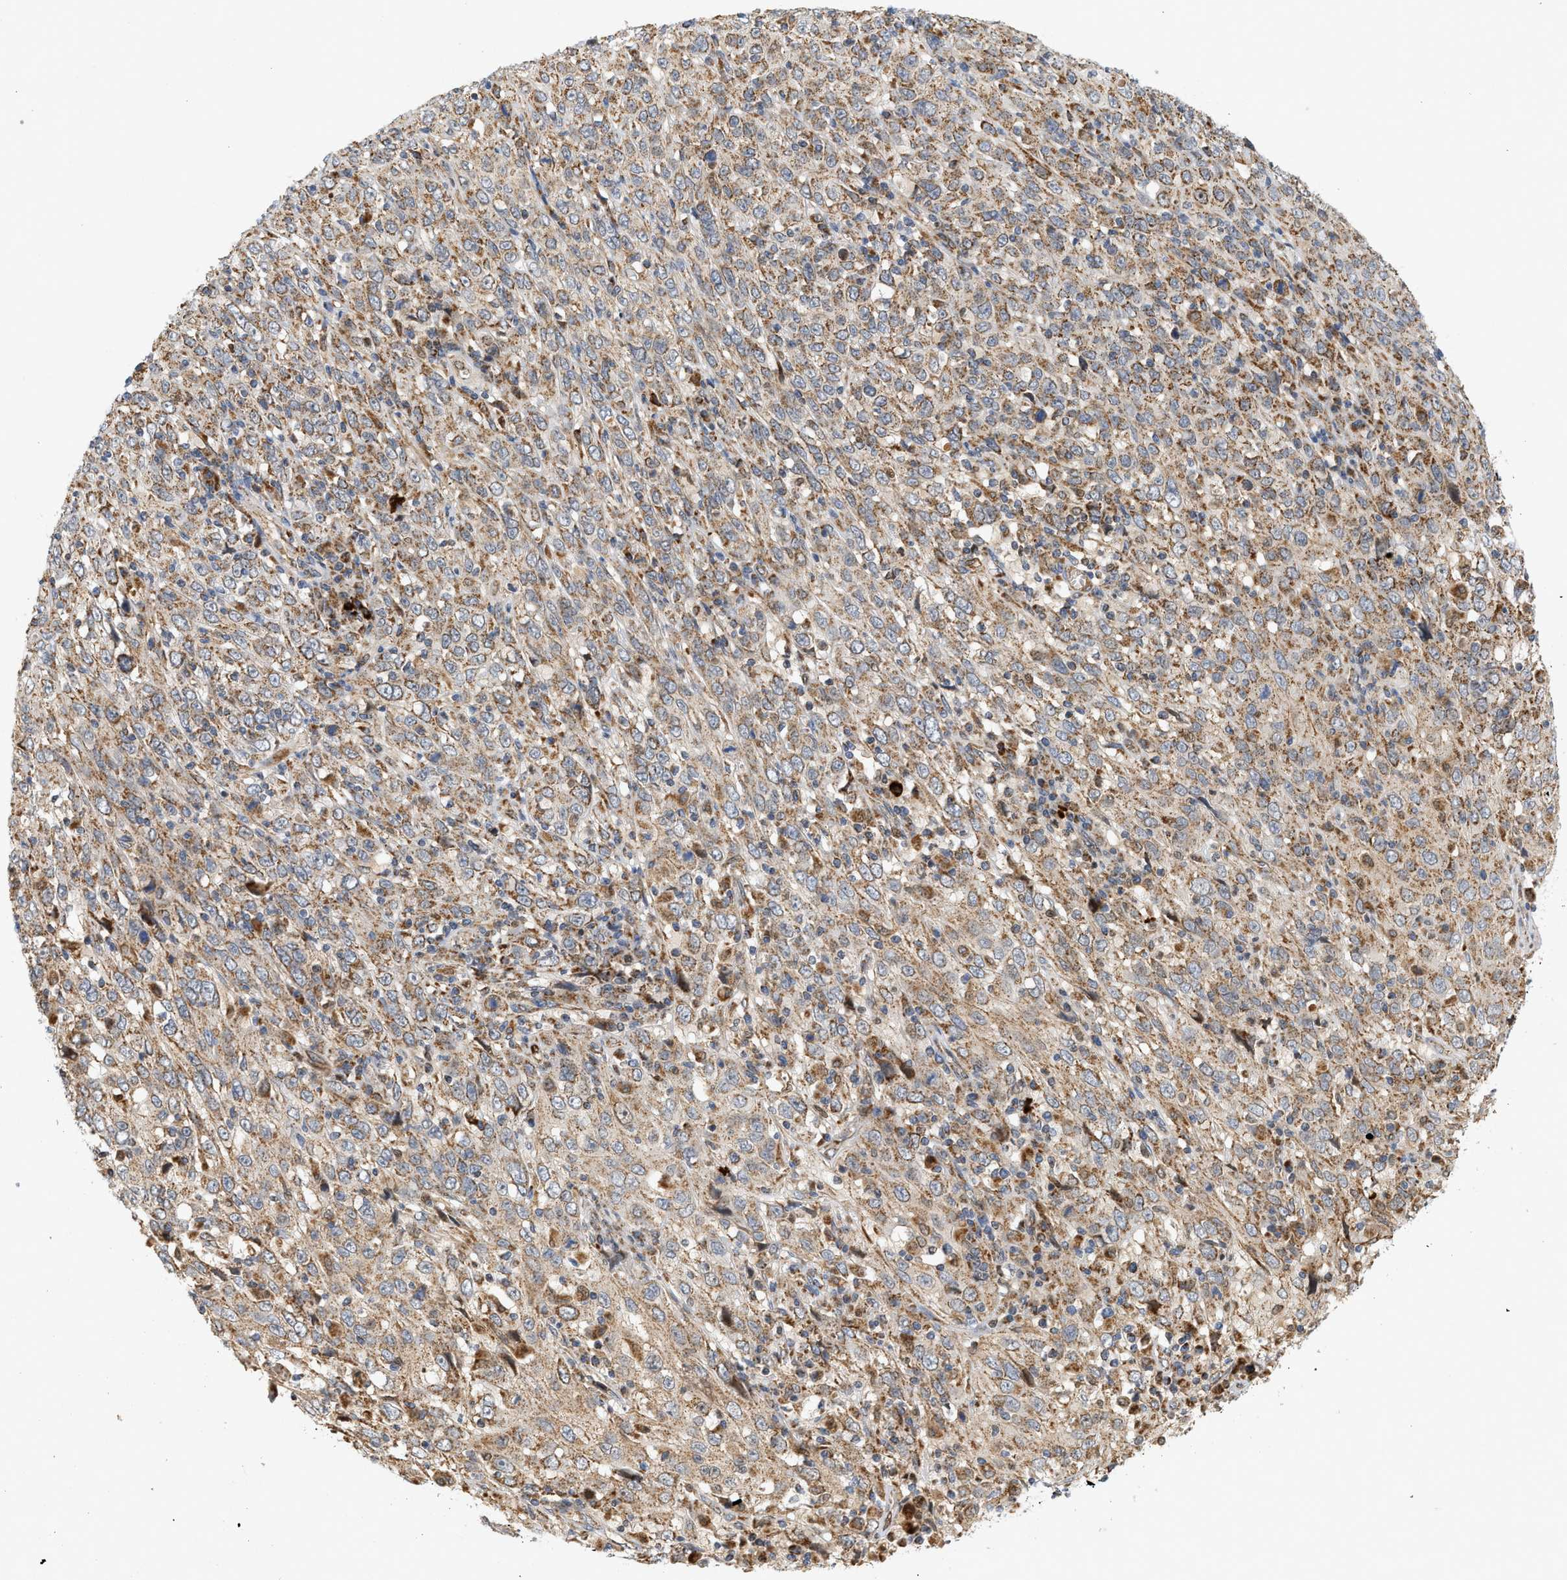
{"staining": {"intensity": "moderate", "quantity": ">75%", "location": "cytoplasmic/membranous"}, "tissue": "cervical cancer", "cell_type": "Tumor cells", "image_type": "cancer", "snomed": [{"axis": "morphology", "description": "Squamous cell carcinoma, NOS"}, {"axis": "topography", "description": "Cervix"}], "caption": "Squamous cell carcinoma (cervical) stained for a protein displays moderate cytoplasmic/membranous positivity in tumor cells. The protein is stained brown, and the nuclei are stained in blue (DAB (3,3'-diaminobenzidine) IHC with brightfield microscopy, high magnification).", "gene": "MCU", "patient": {"sex": "female", "age": 46}}